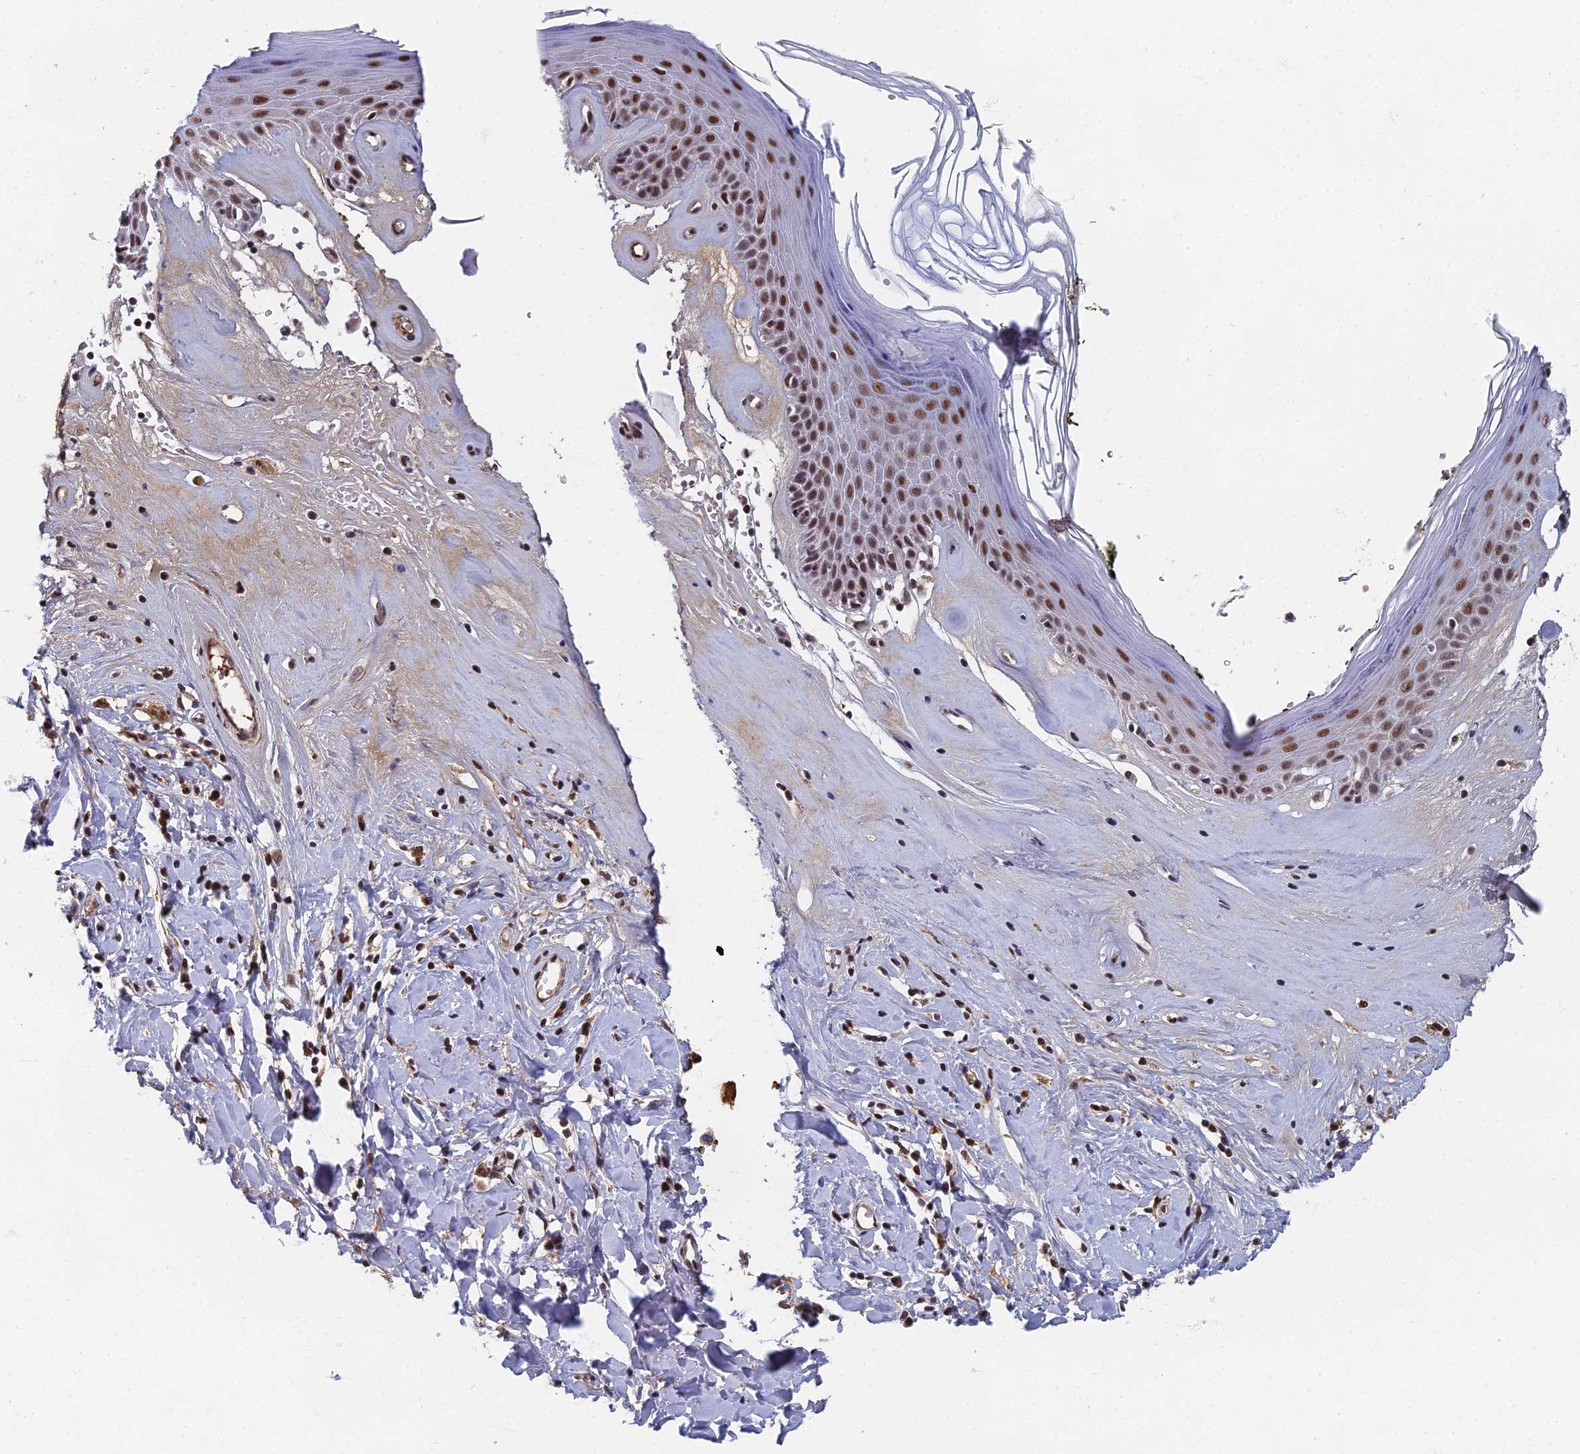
{"staining": {"intensity": "moderate", "quantity": ">75%", "location": "nuclear"}, "tissue": "skin", "cell_type": "Epidermal cells", "image_type": "normal", "snomed": [{"axis": "morphology", "description": "Normal tissue, NOS"}, {"axis": "morphology", "description": "Inflammation, NOS"}, {"axis": "topography", "description": "Vulva"}], "caption": "A brown stain highlights moderate nuclear positivity of a protein in epidermal cells of unremarkable human skin.", "gene": "TAF13", "patient": {"sex": "female", "age": 84}}